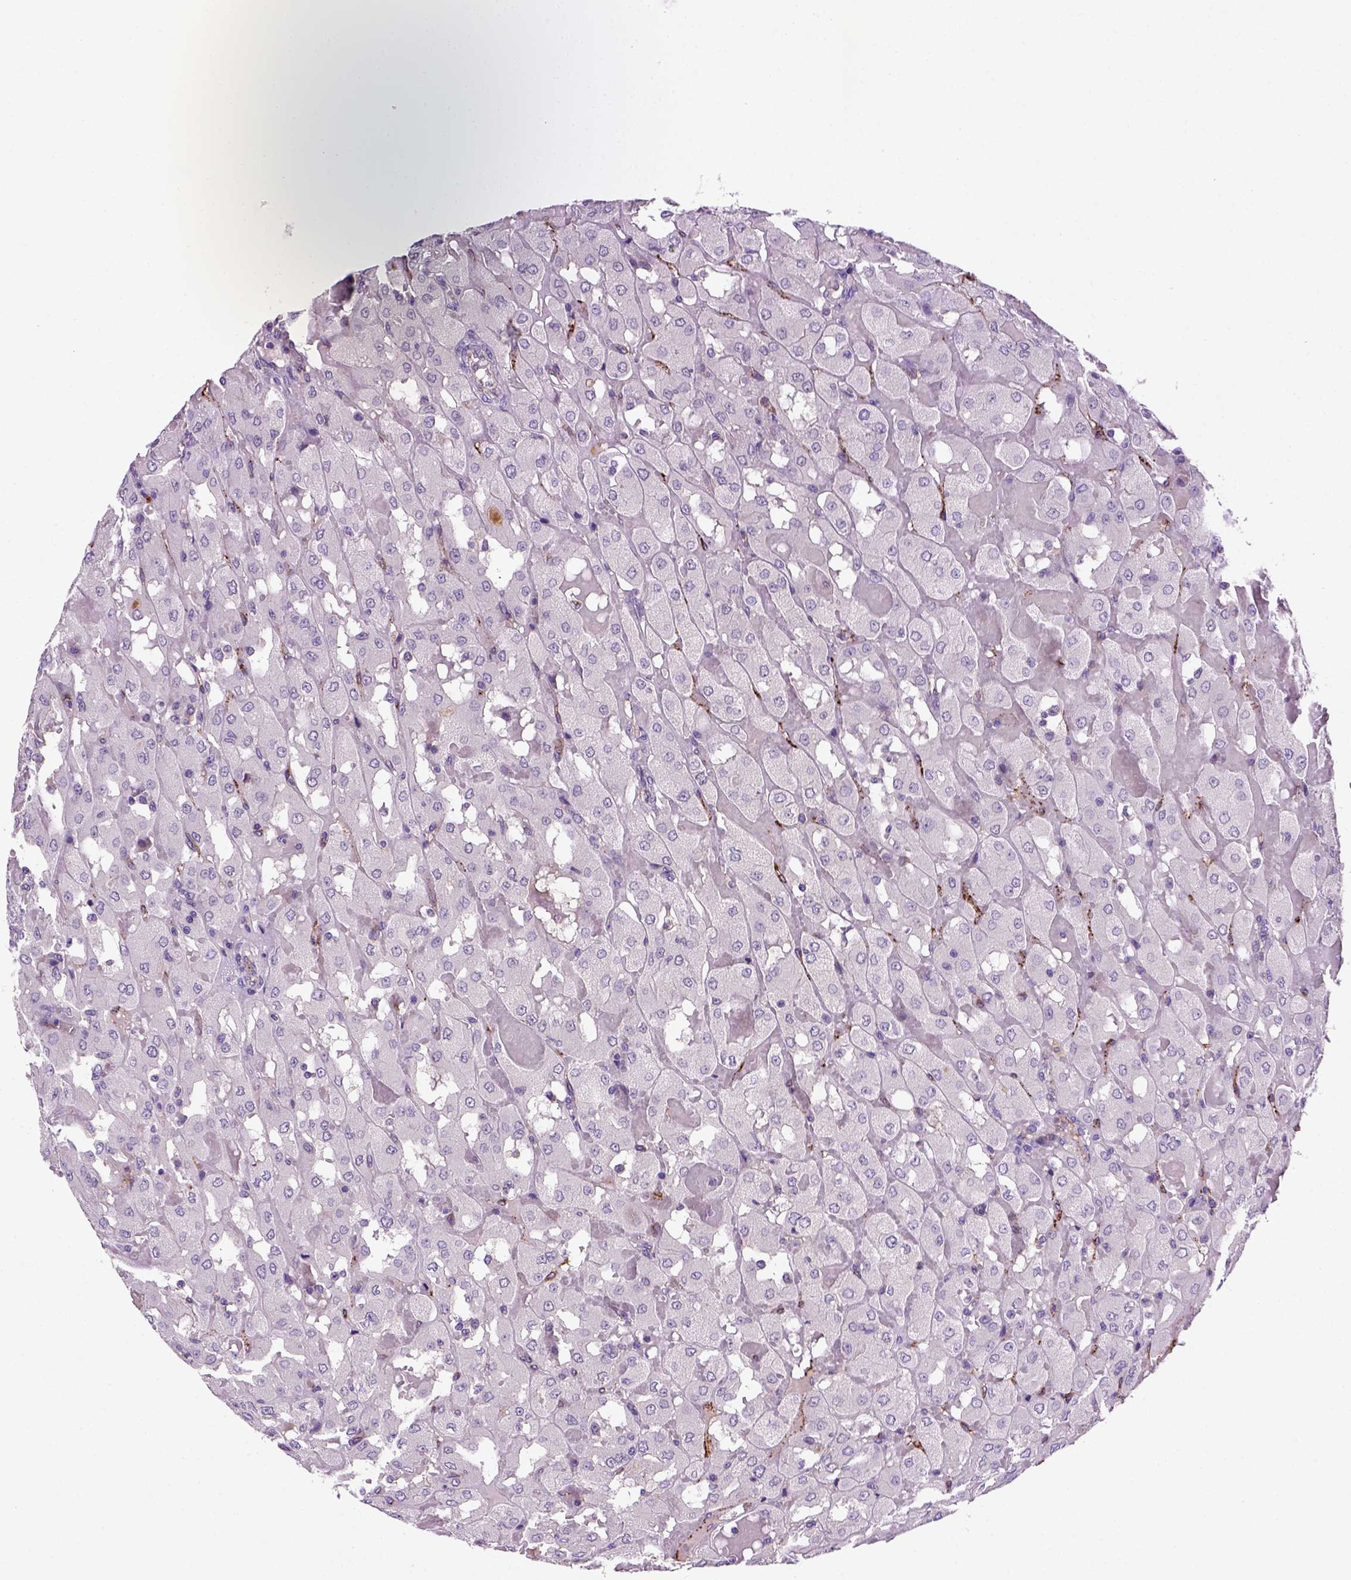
{"staining": {"intensity": "negative", "quantity": "none", "location": "none"}, "tissue": "renal cancer", "cell_type": "Tumor cells", "image_type": "cancer", "snomed": [{"axis": "morphology", "description": "Adenocarcinoma, NOS"}, {"axis": "topography", "description": "Kidney"}], "caption": "High power microscopy image of an immunohistochemistry (IHC) image of adenocarcinoma (renal), revealing no significant expression in tumor cells.", "gene": "VWF", "patient": {"sex": "male", "age": 72}}